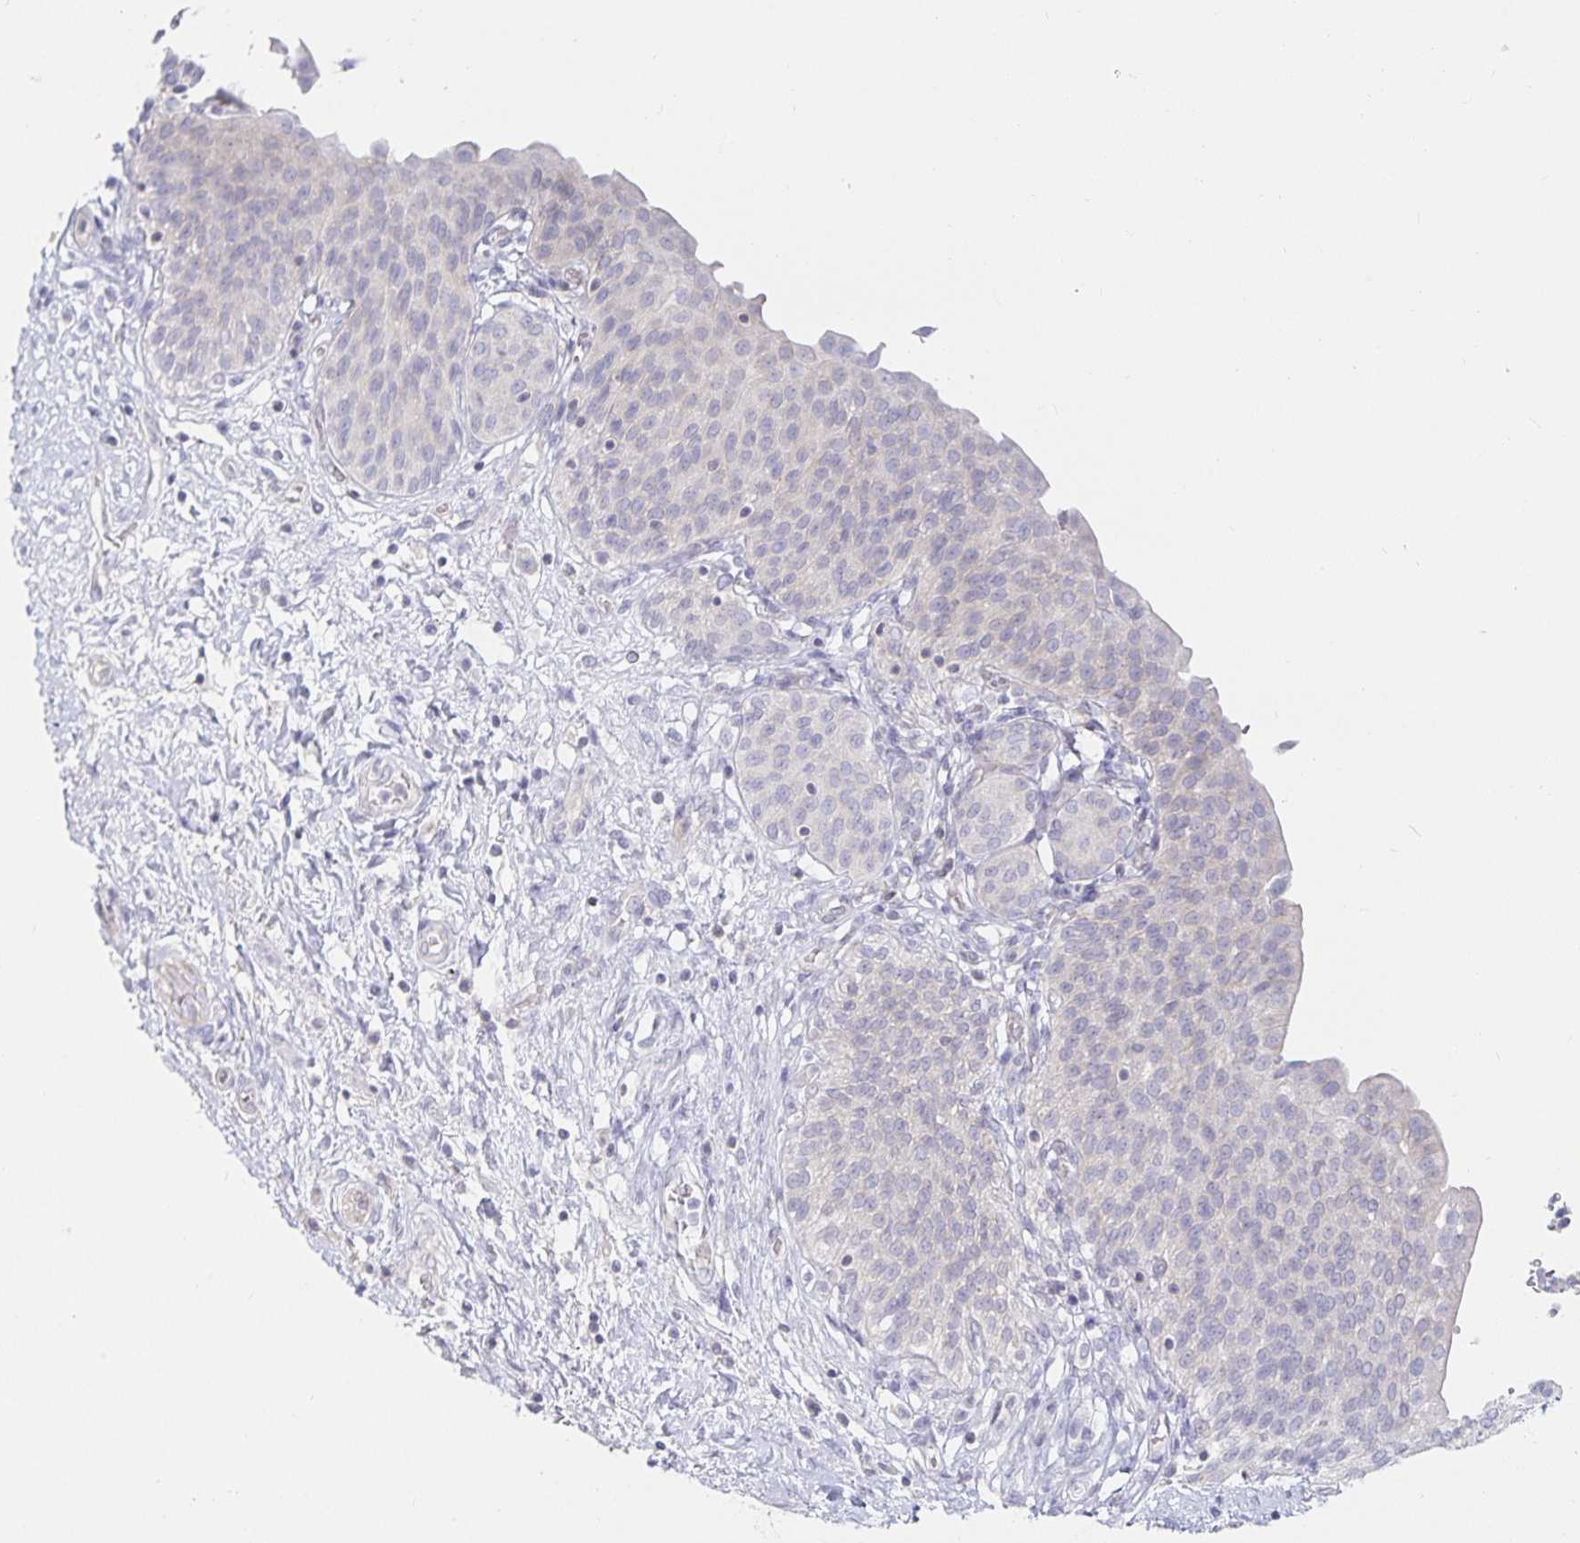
{"staining": {"intensity": "weak", "quantity": "25%-75%", "location": "cytoplasmic/membranous"}, "tissue": "urinary bladder", "cell_type": "Urothelial cells", "image_type": "normal", "snomed": [{"axis": "morphology", "description": "Normal tissue, NOS"}, {"axis": "topography", "description": "Urinary bladder"}], "caption": "Urinary bladder stained with IHC shows weak cytoplasmic/membranous staining in approximately 25%-75% of urothelial cells.", "gene": "SFTPA1", "patient": {"sex": "male", "age": 68}}